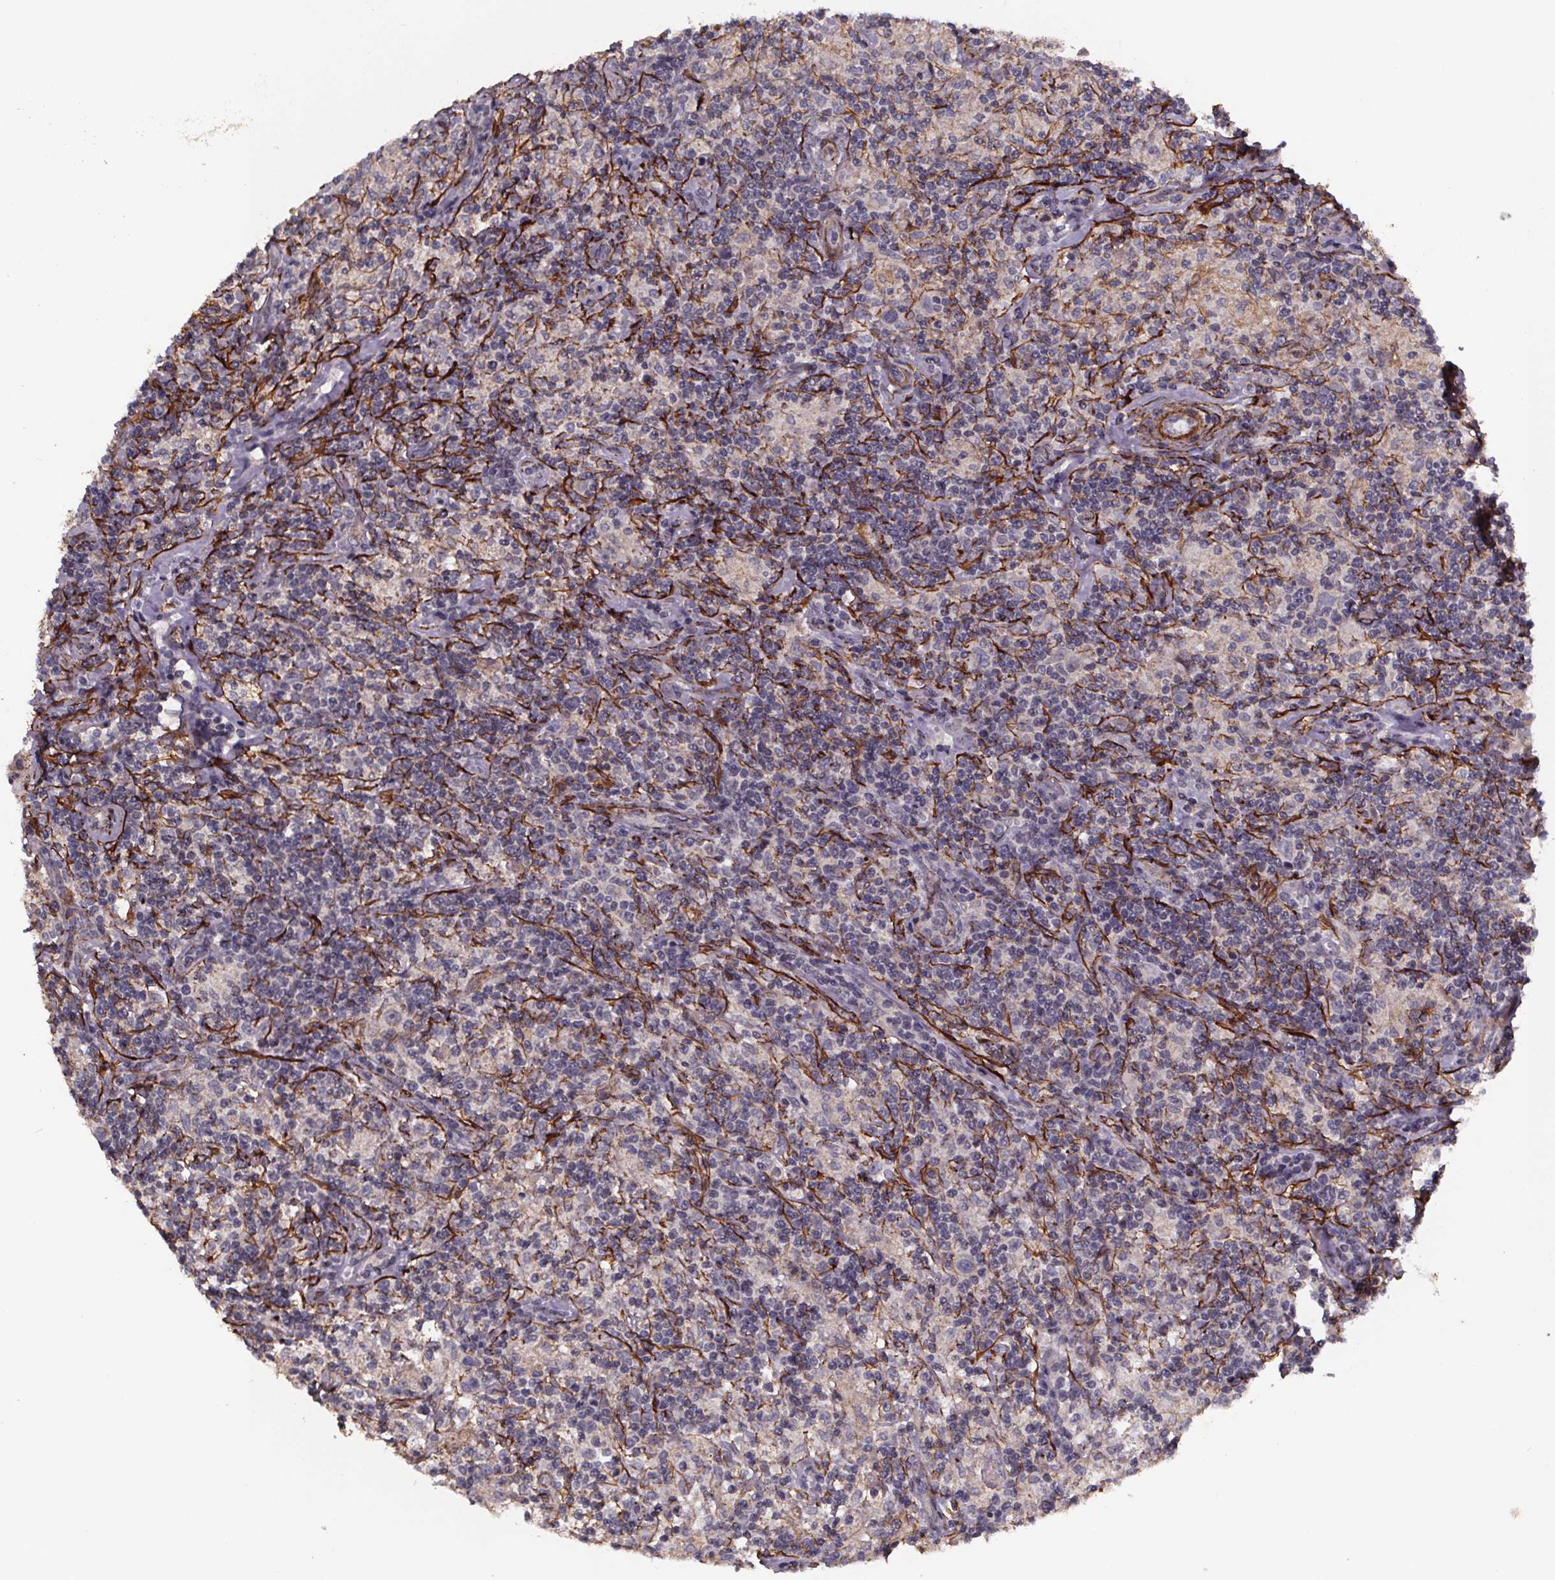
{"staining": {"intensity": "negative", "quantity": "none", "location": "none"}, "tissue": "lymphoma", "cell_type": "Tumor cells", "image_type": "cancer", "snomed": [{"axis": "morphology", "description": "Hodgkin's disease, NOS"}, {"axis": "topography", "description": "Lymph node"}], "caption": "The micrograph demonstrates no significant expression in tumor cells of Hodgkin's disease.", "gene": "PALLD", "patient": {"sex": "male", "age": 70}}